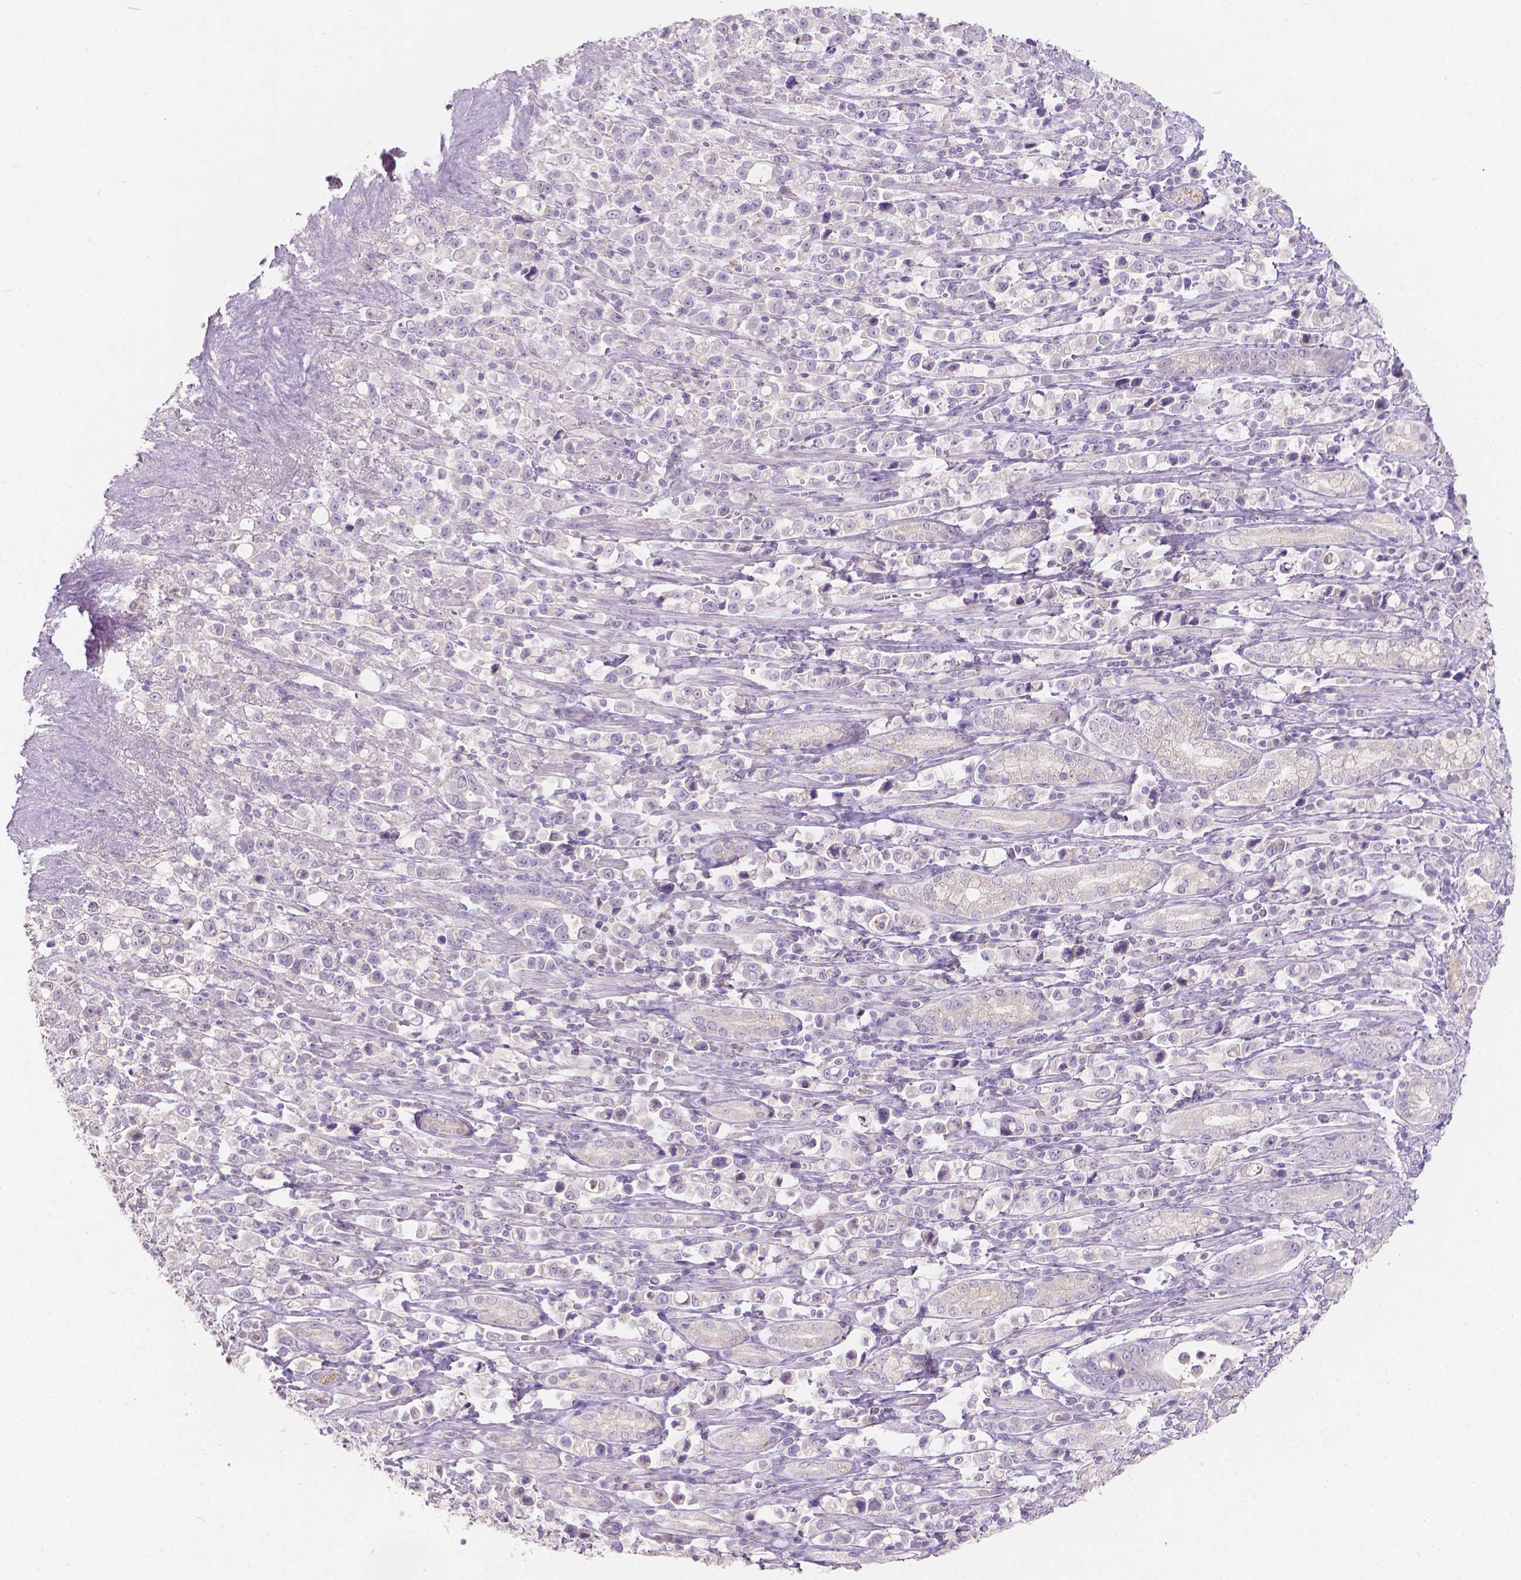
{"staining": {"intensity": "negative", "quantity": "none", "location": "none"}, "tissue": "stomach cancer", "cell_type": "Tumor cells", "image_type": "cancer", "snomed": [{"axis": "morphology", "description": "Adenocarcinoma, NOS"}, {"axis": "topography", "description": "Stomach"}], "caption": "Immunohistochemical staining of adenocarcinoma (stomach) displays no significant staining in tumor cells.", "gene": "DCAF4L1", "patient": {"sex": "male", "age": 63}}